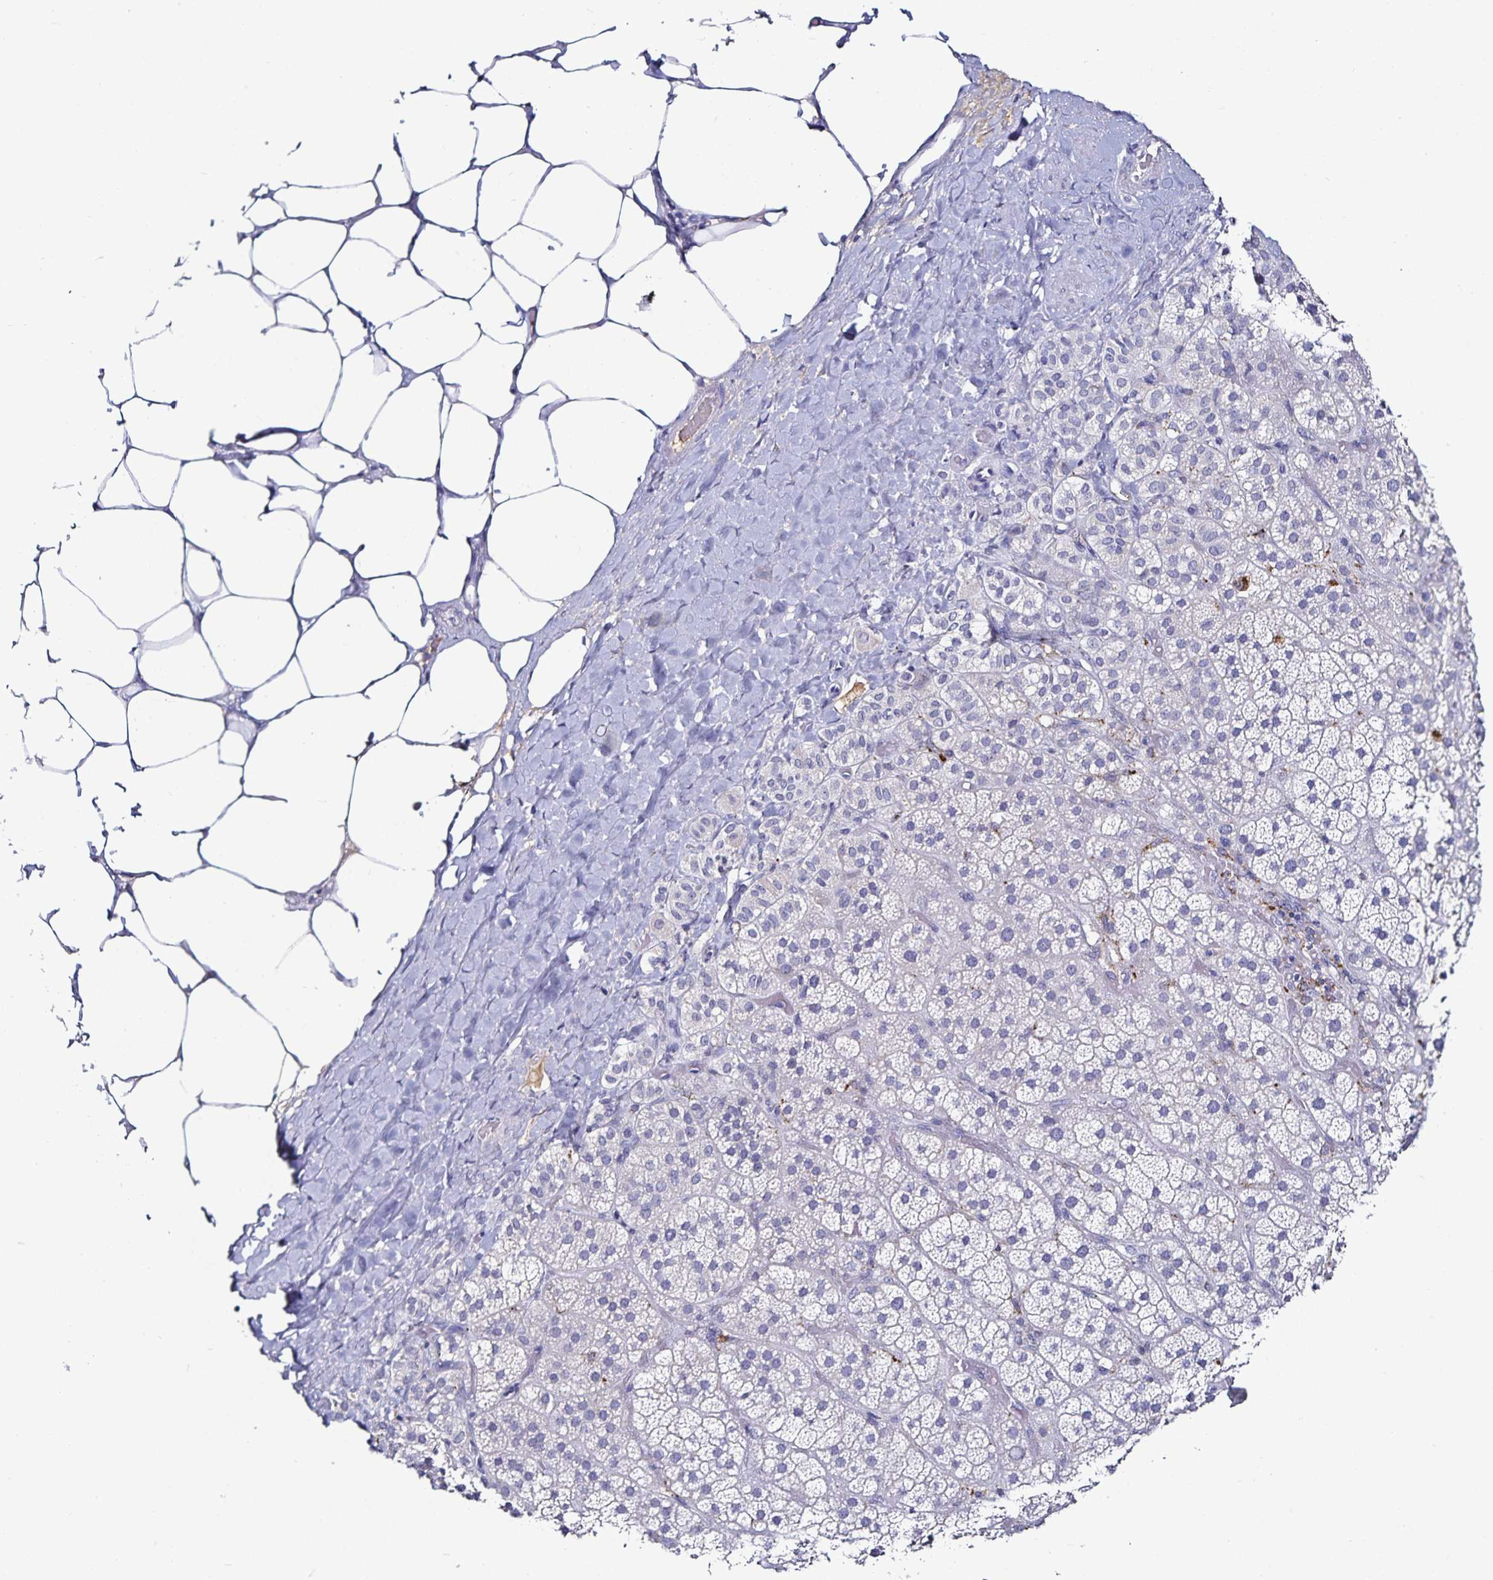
{"staining": {"intensity": "negative", "quantity": "none", "location": "none"}, "tissue": "adrenal gland", "cell_type": "Glandular cells", "image_type": "normal", "snomed": [{"axis": "morphology", "description": "Normal tissue, NOS"}, {"axis": "topography", "description": "Adrenal gland"}], "caption": "Benign adrenal gland was stained to show a protein in brown. There is no significant staining in glandular cells. Nuclei are stained in blue.", "gene": "TTR", "patient": {"sex": "male", "age": 57}}